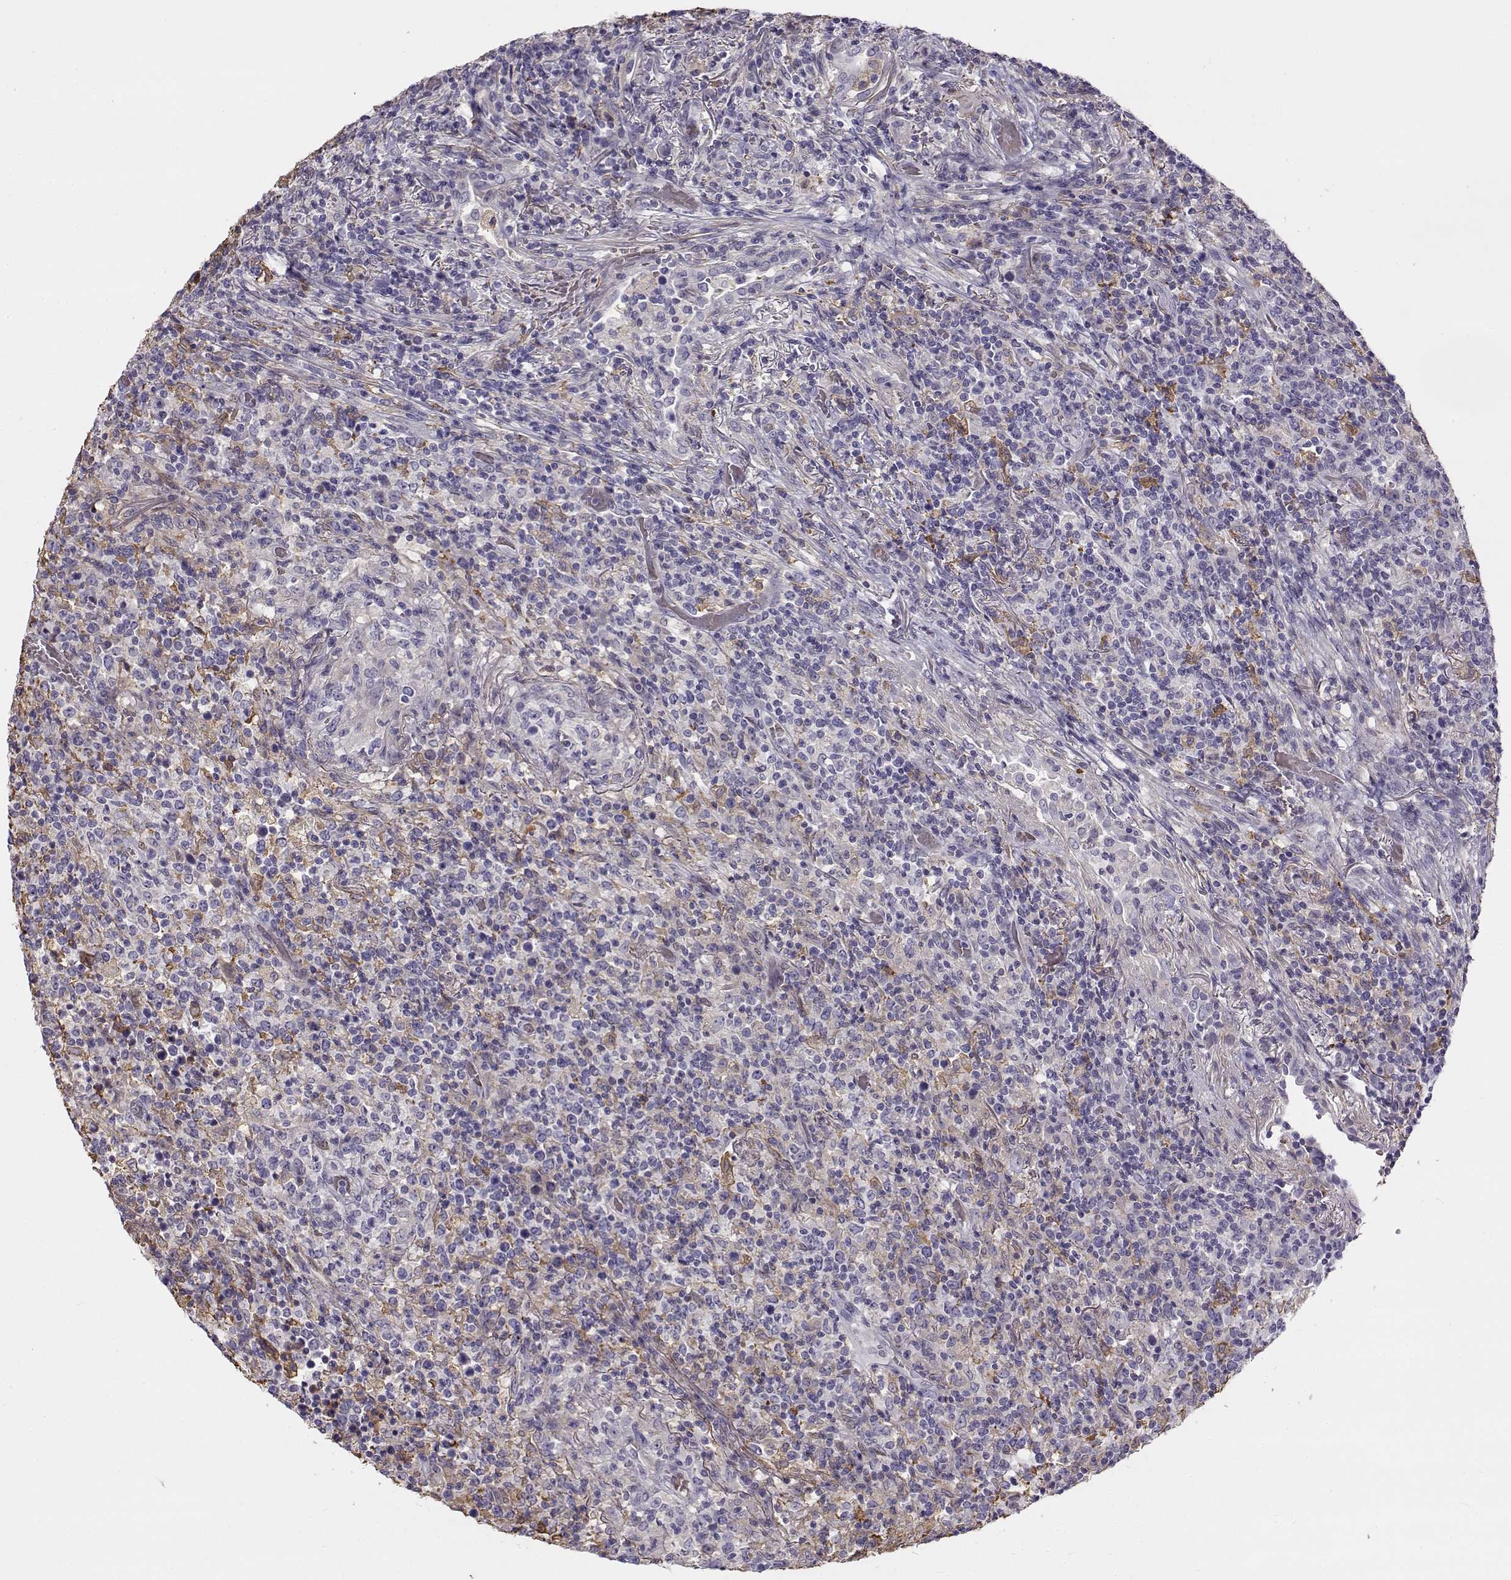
{"staining": {"intensity": "negative", "quantity": "none", "location": "none"}, "tissue": "lymphoma", "cell_type": "Tumor cells", "image_type": "cancer", "snomed": [{"axis": "morphology", "description": "Malignant lymphoma, non-Hodgkin's type, High grade"}, {"axis": "topography", "description": "Lung"}], "caption": "This is an immunohistochemistry (IHC) image of human high-grade malignant lymphoma, non-Hodgkin's type. There is no staining in tumor cells.", "gene": "UCP3", "patient": {"sex": "male", "age": 79}}